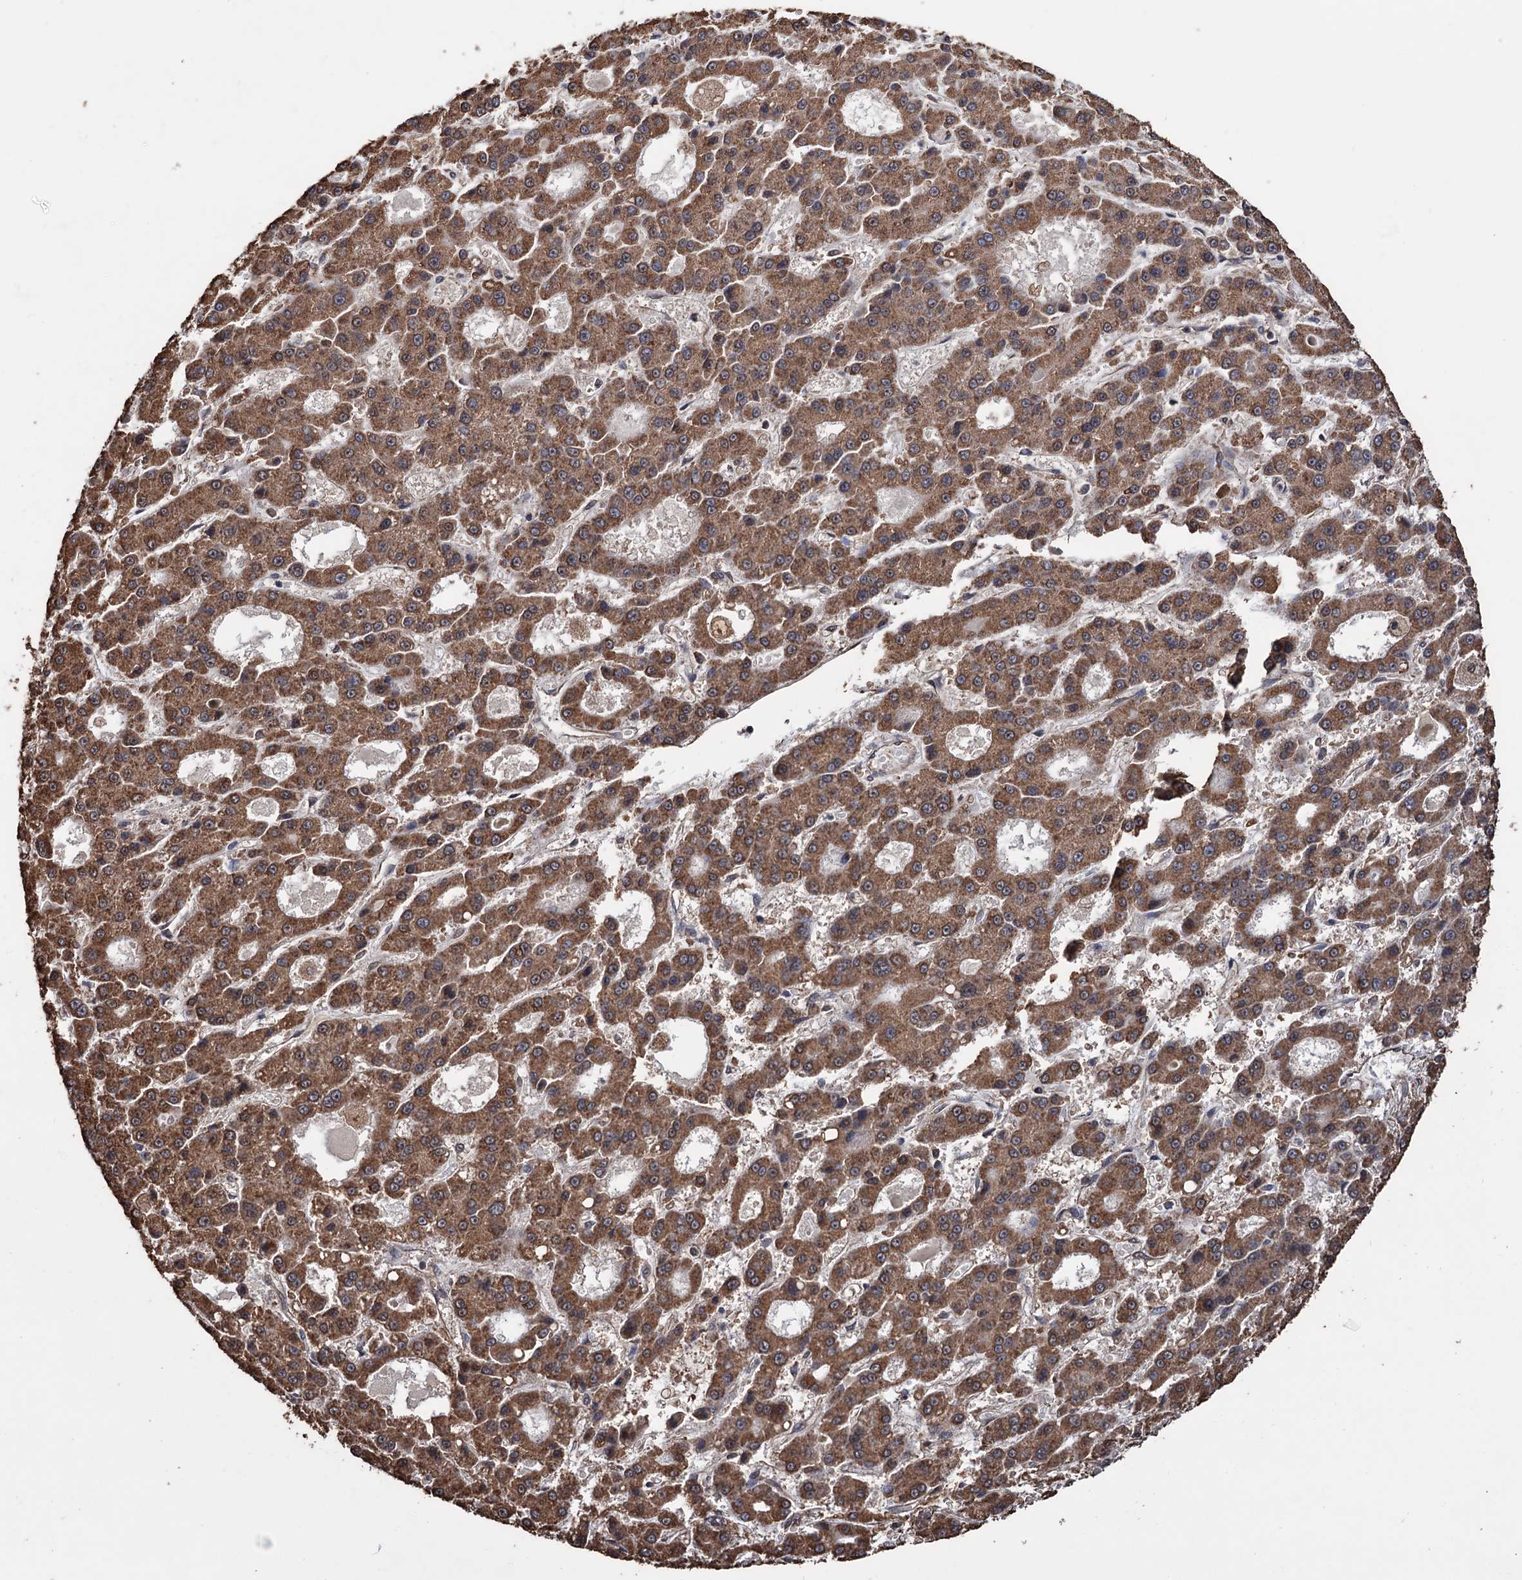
{"staining": {"intensity": "moderate", "quantity": ">75%", "location": "cytoplasmic/membranous"}, "tissue": "liver cancer", "cell_type": "Tumor cells", "image_type": "cancer", "snomed": [{"axis": "morphology", "description": "Carcinoma, Hepatocellular, NOS"}, {"axis": "topography", "description": "Liver"}], "caption": "Liver cancer (hepatocellular carcinoma) stained for a protein reveals moderate cytoplasmic/membranous positivity in tumor cells. (DAB (3,3'-diaminobenzidine) IHC, brown staining for protein, blue staining for nuclei).", "gene": "TBC1D12", "patient": {"sex": "male", "age": 70}}